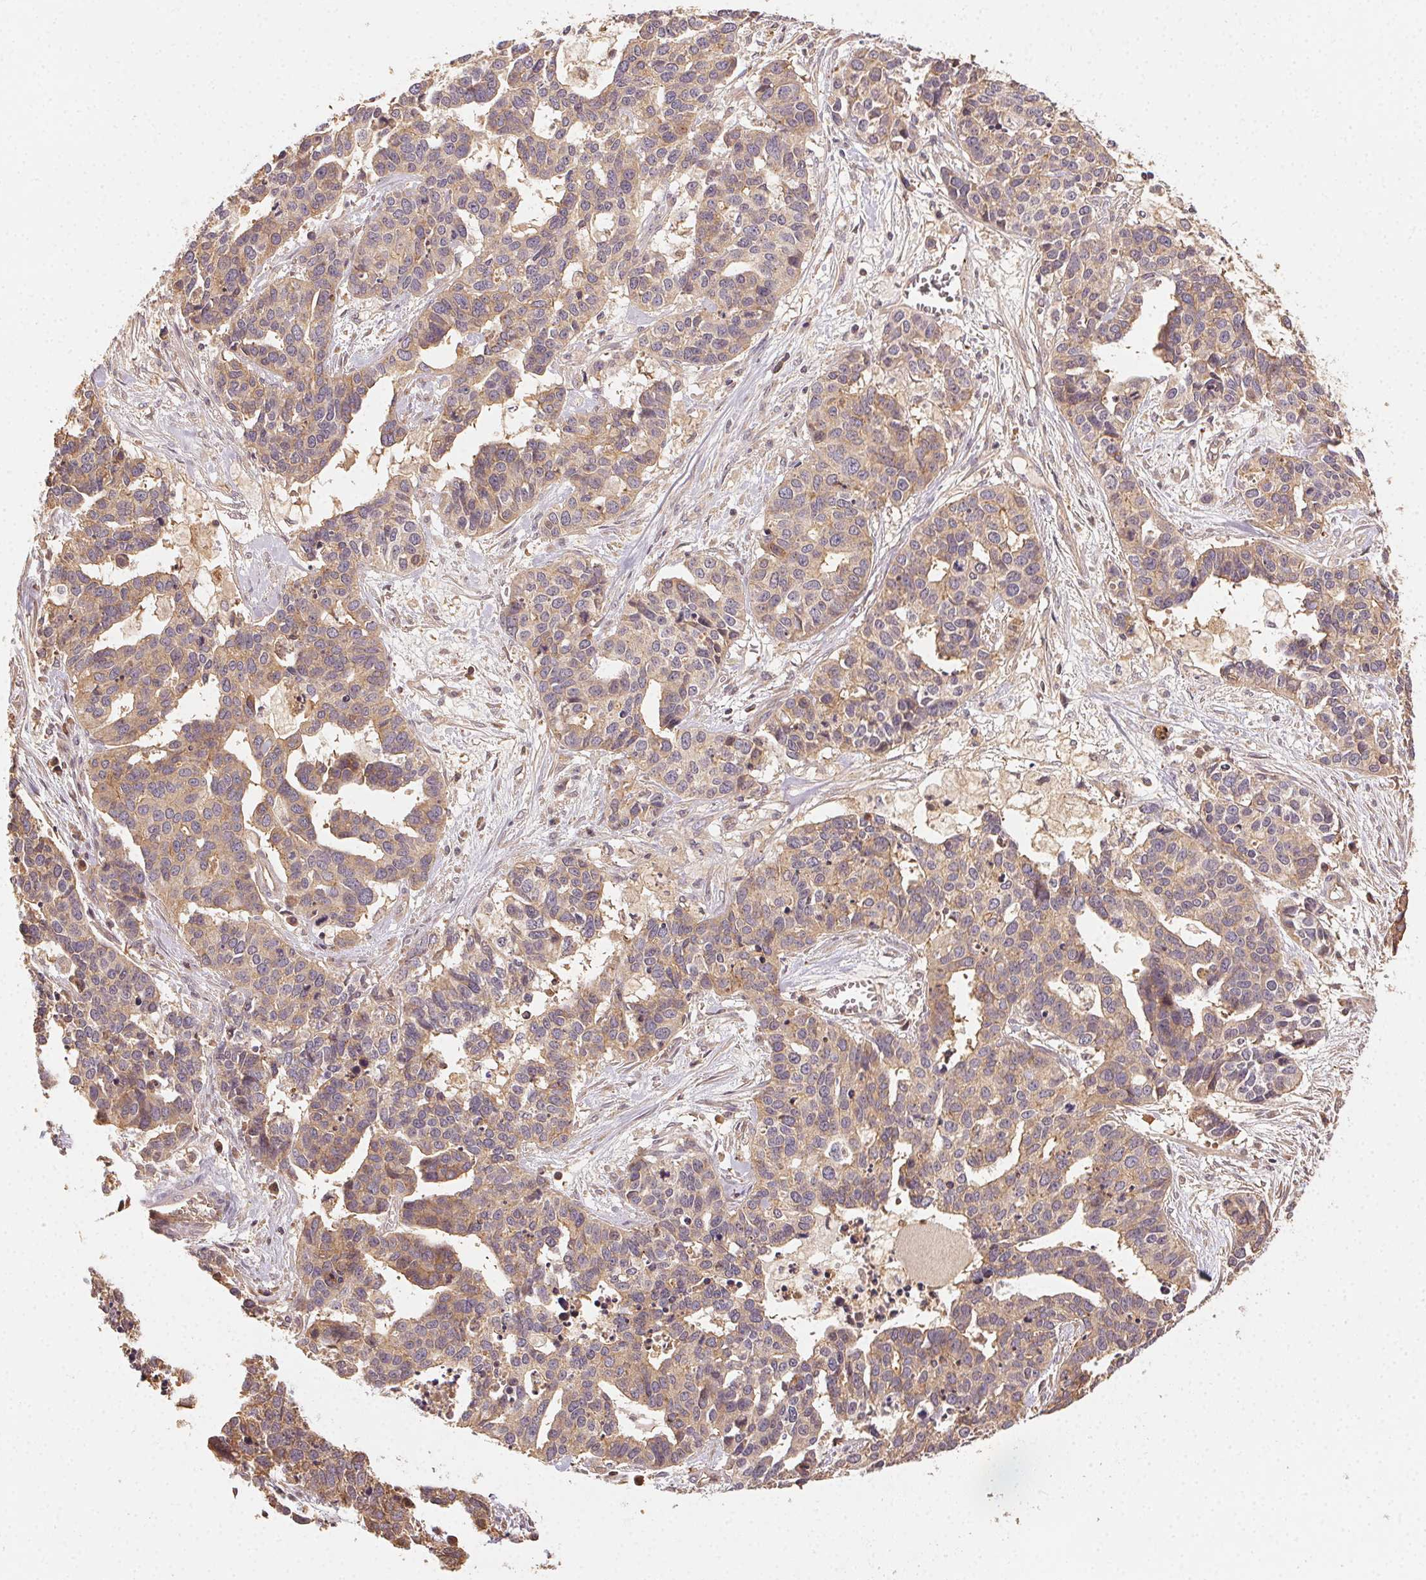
{"staining": {"intensity": "weak", "quantity": ">75%", "location": "cytoplasmic/membranous"}, "tissue": "ovarian cancer", "cell_type": "Tumor cells", "image_type": "cancer", "snomed": [{"axis": "morphology", "description": "Carcinoma, endometroid"}, {"axis": "topography", "description": "Ovary"}], "caption": "Protein staining of ovarian endometroid carcinoma tissue exhibits weak cytoplasmic/membranous expression in about >75% of tumor cells.", "gene": "RALA", "patient": {"sex": "female", "age": 65}}